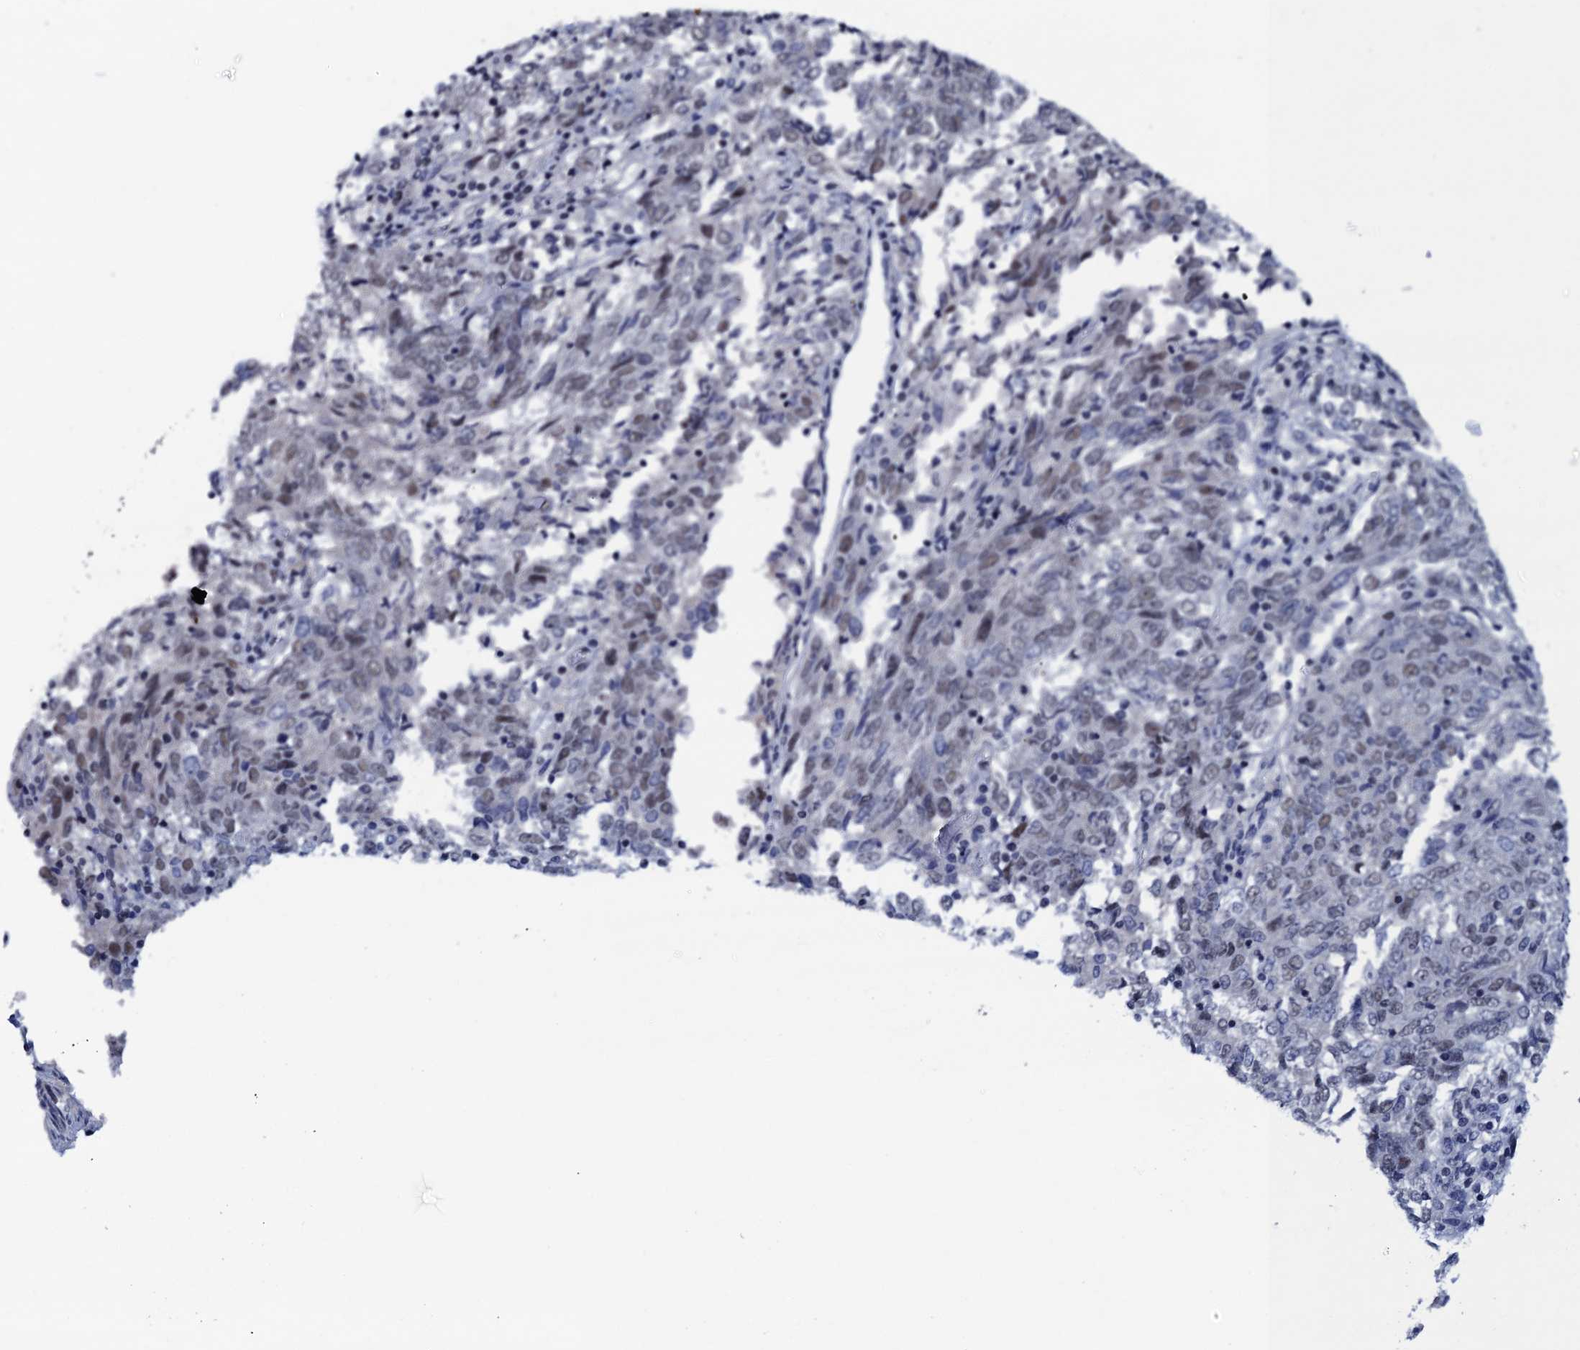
{"staining": {"intensity": "weak", "quantity": "<25%", "location": "nuclear"}, "tissue": "endometrial cancer", "cell_type": "Tumor cells", "image_type": "cancer", "snomed": [{"axis": "morphology", "description": "Adenocarcinoma, NOS"}, {"axis": "topography", "description": "Endometrium"}], "caption": "IHC photomicrograph of neoplastic tissue: human endometrial cancer (adenocarcinoma) stained with DAB (3,3'-diaminobenzidine) shows no significant protein staining in tumor cells.", "gene": "FNBP4", "patient": {"sex": "female", "age": 80}}